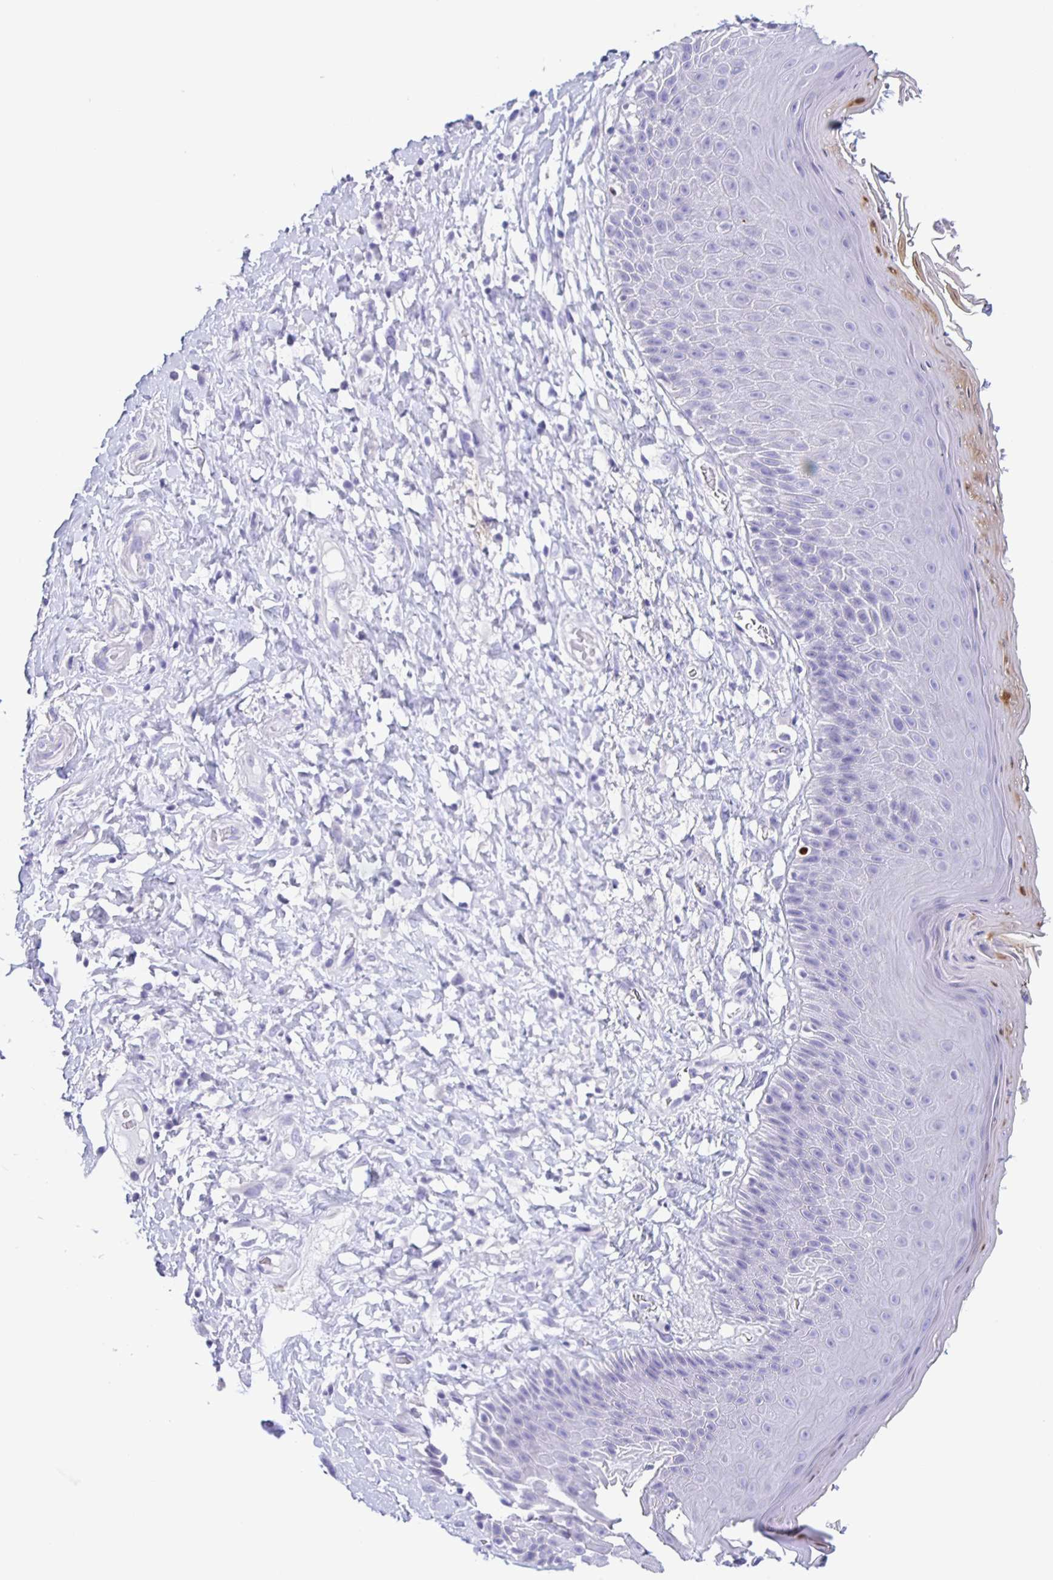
{"staining": {"intensity": "negative", "quantity": "none", "location": "none"}, "tissue": "skin", "cell_type": "Epidermal cells", "image_type": "normal", "snomed": [{"axis": "morphology", "description": "Normal tissue, NOS"}, {"axis": "topography", "description": "Anal"}], "caption": "Immunohistochemical staining of normal skin reveals no significant positivity in epidermal cells.", "gene": "TGIF2LX", "patient": {"sex": "male", "age": 78}}